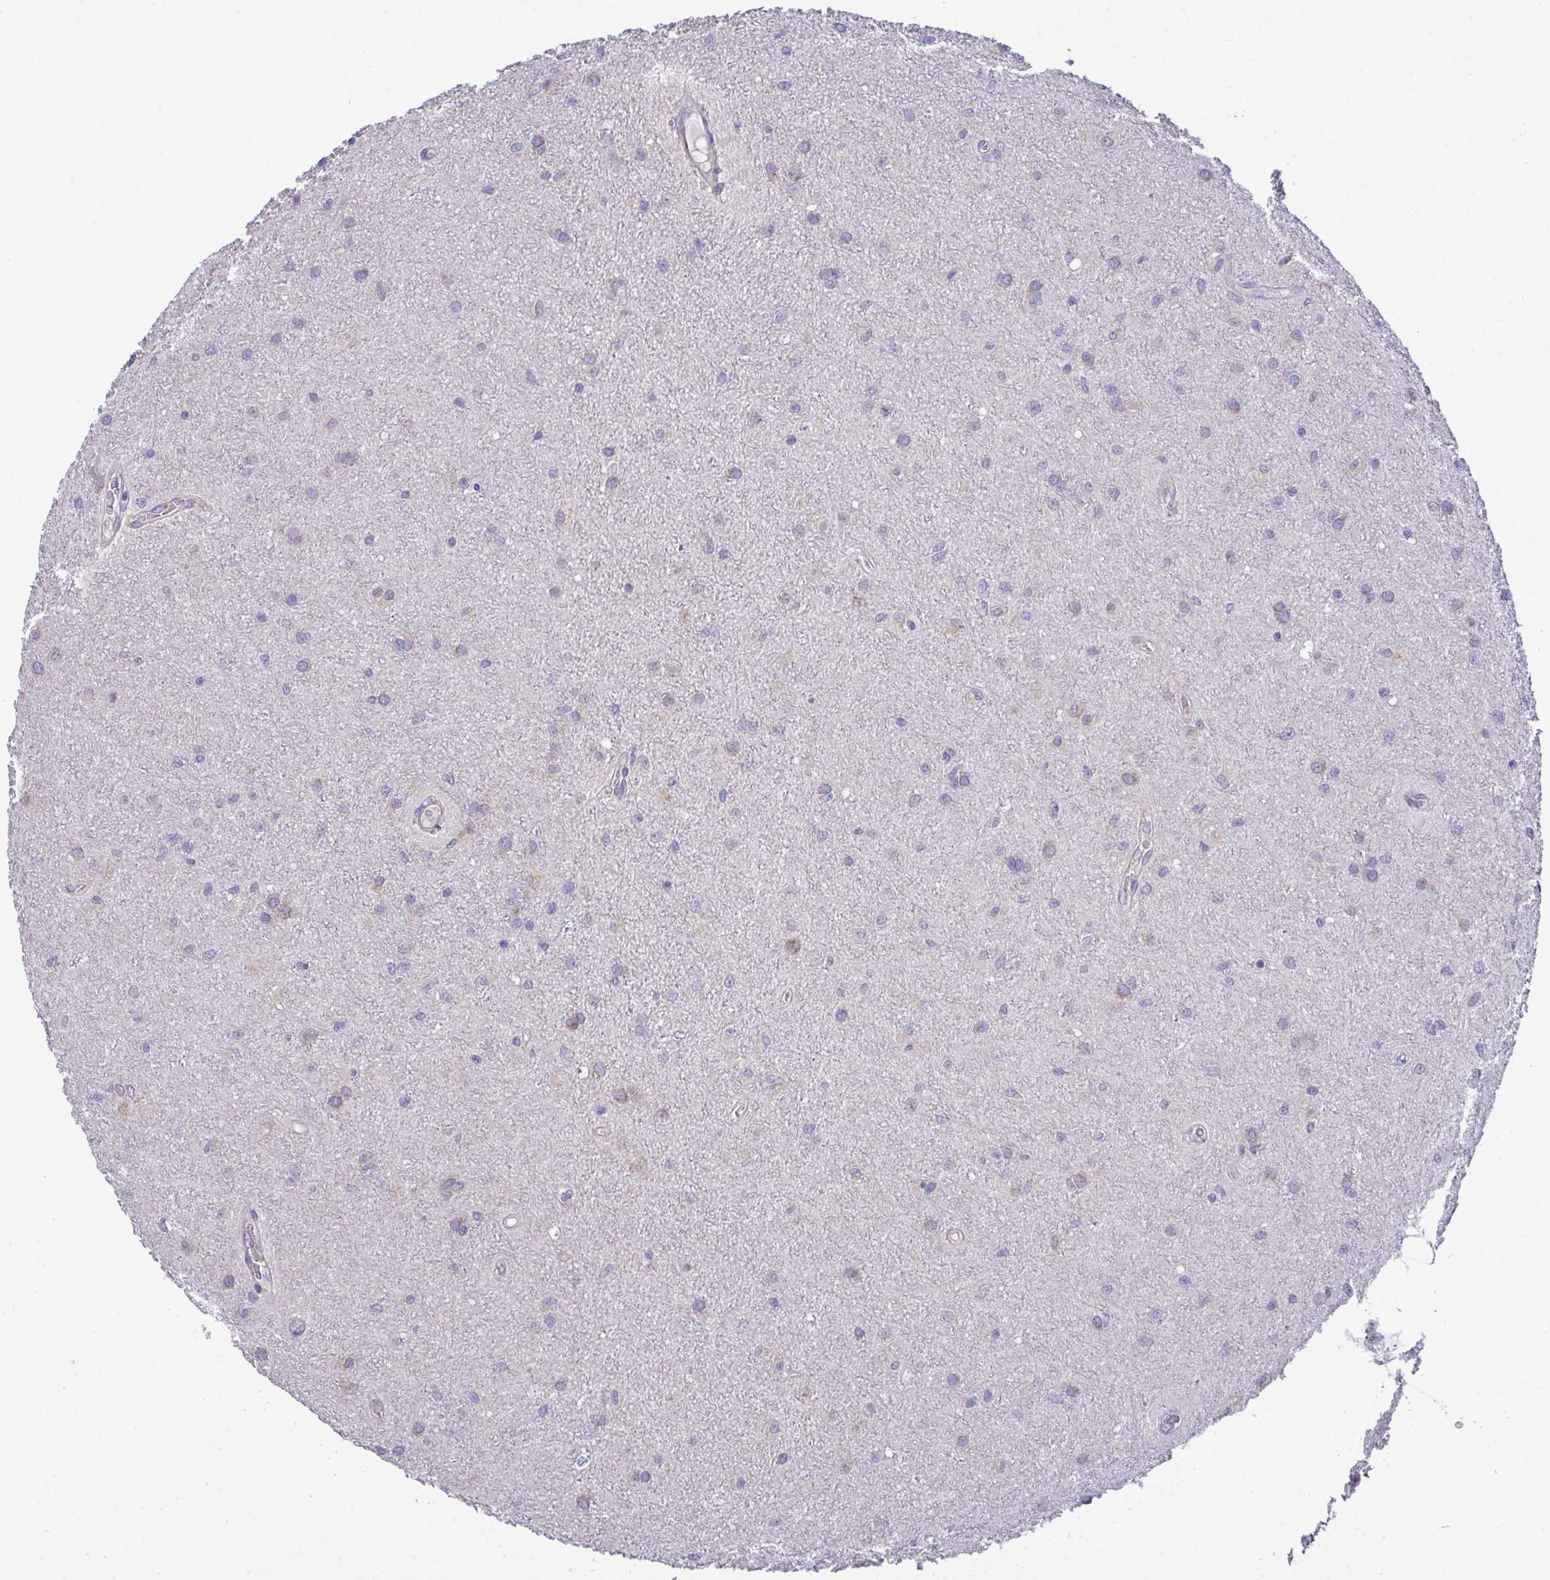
{"staining": {"intensity": "negative", "quantity": "none", "location": "none"}, "tissue": "glioma", "cell_type": "Tumor cells", "image_type": "cancer", "snomed": [{"axis": "morphology", "description": "Glioma, malignant, Low grade"}, {"axis": "topography", "description": "Cerebellum"}], "caption": "Tumor cells show no significant protein staining in glioma.", "gene": "SARS2", "patient": {"sex": "female", "age": 5}}